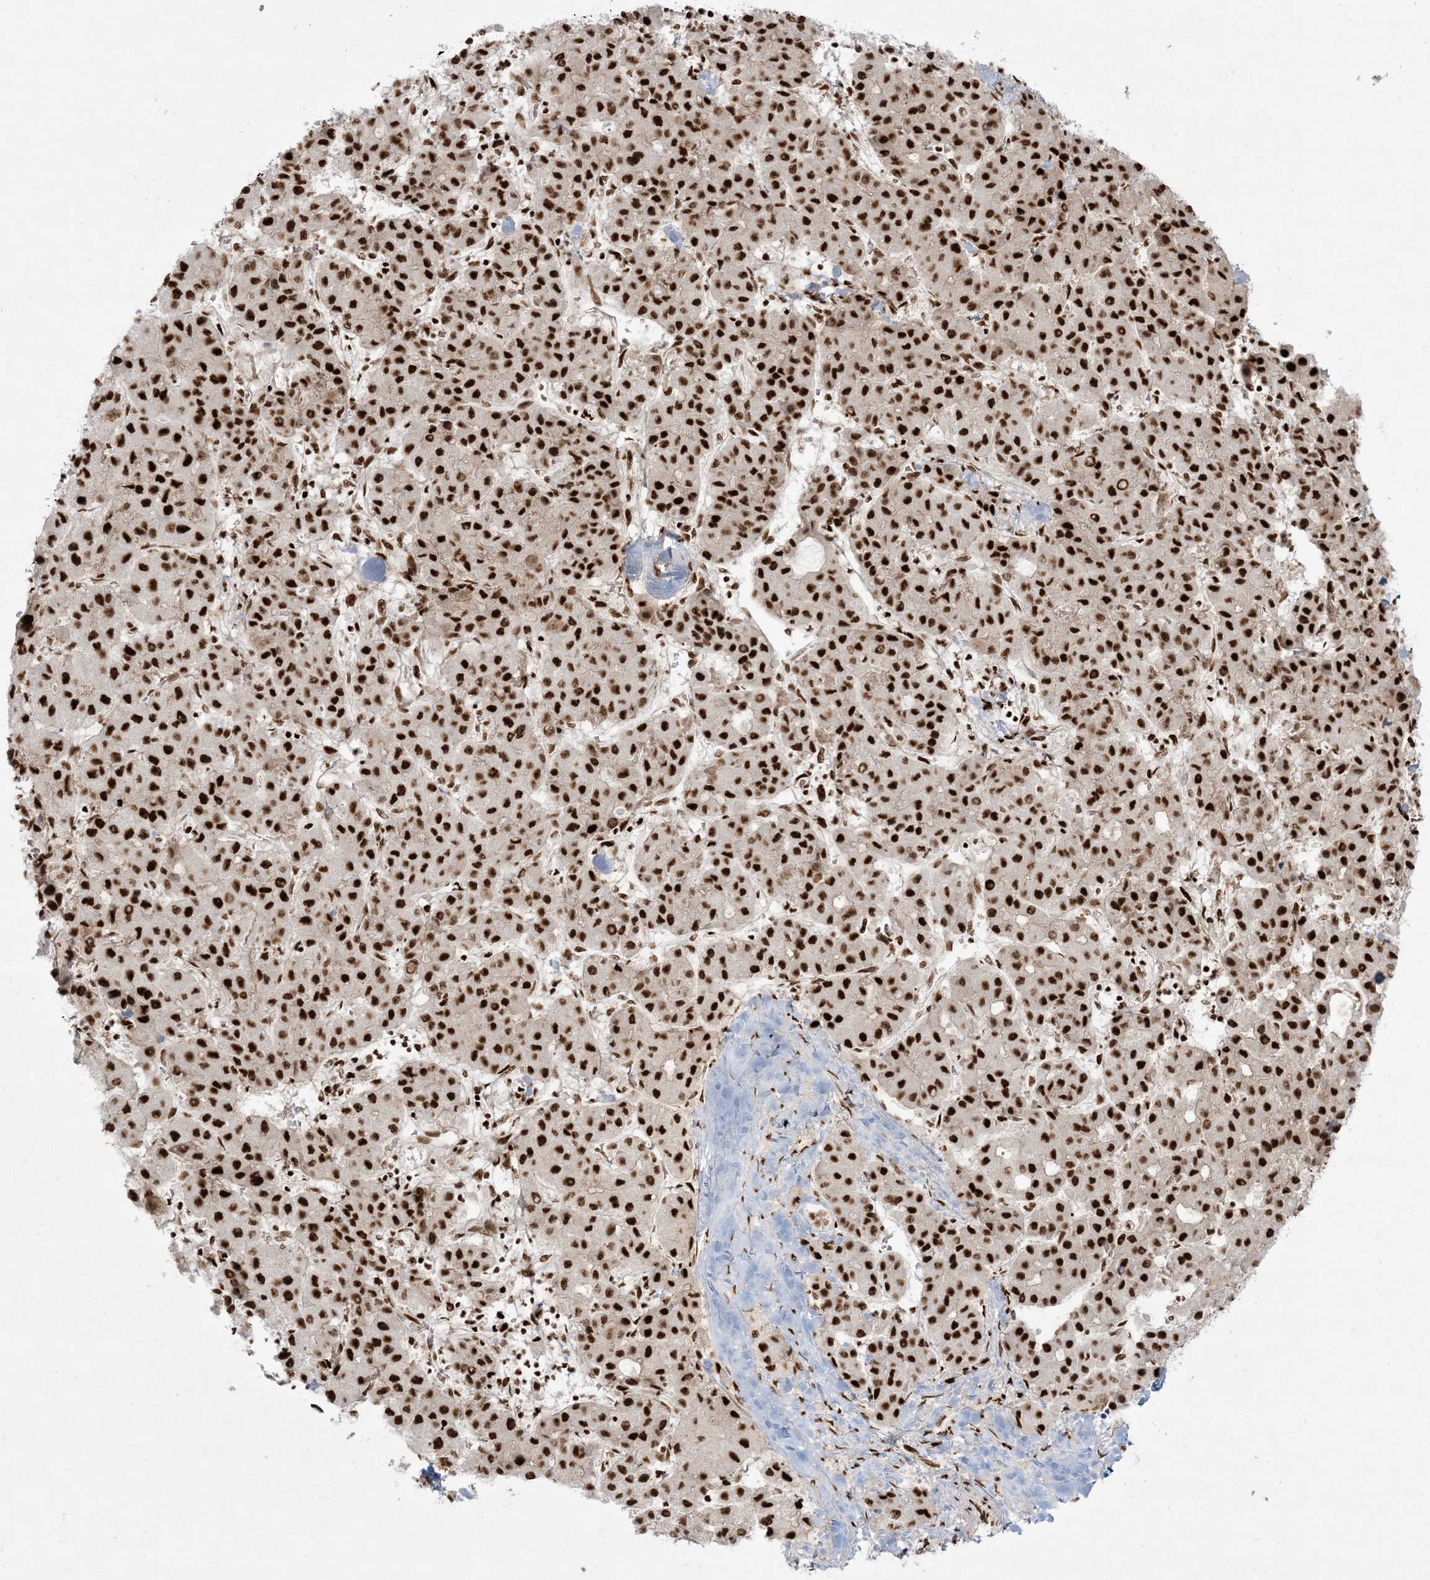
{"staining": {"intensity": "strong", "quantity": ">75%", "location": "nuclear"}, "tissue": "liver cancer", "cell_type": "Tumor cells", "image_type": "cancer", "snomed": [{"axis": "morphology", "description": "Carcinoma, Hepatocellular, NOS"}, {"axis": "topography", "description": "Liver"}], "caption": "DAB (3,3'-diaminobenzidine) immunohistochemical staining of human hepatocellular carcinoma (liver) demonstrates strong nuclear protein expression in about >75% of tumor cells.", "gene": "RBM10", "patient": {"sex": "male", "age": 65}}